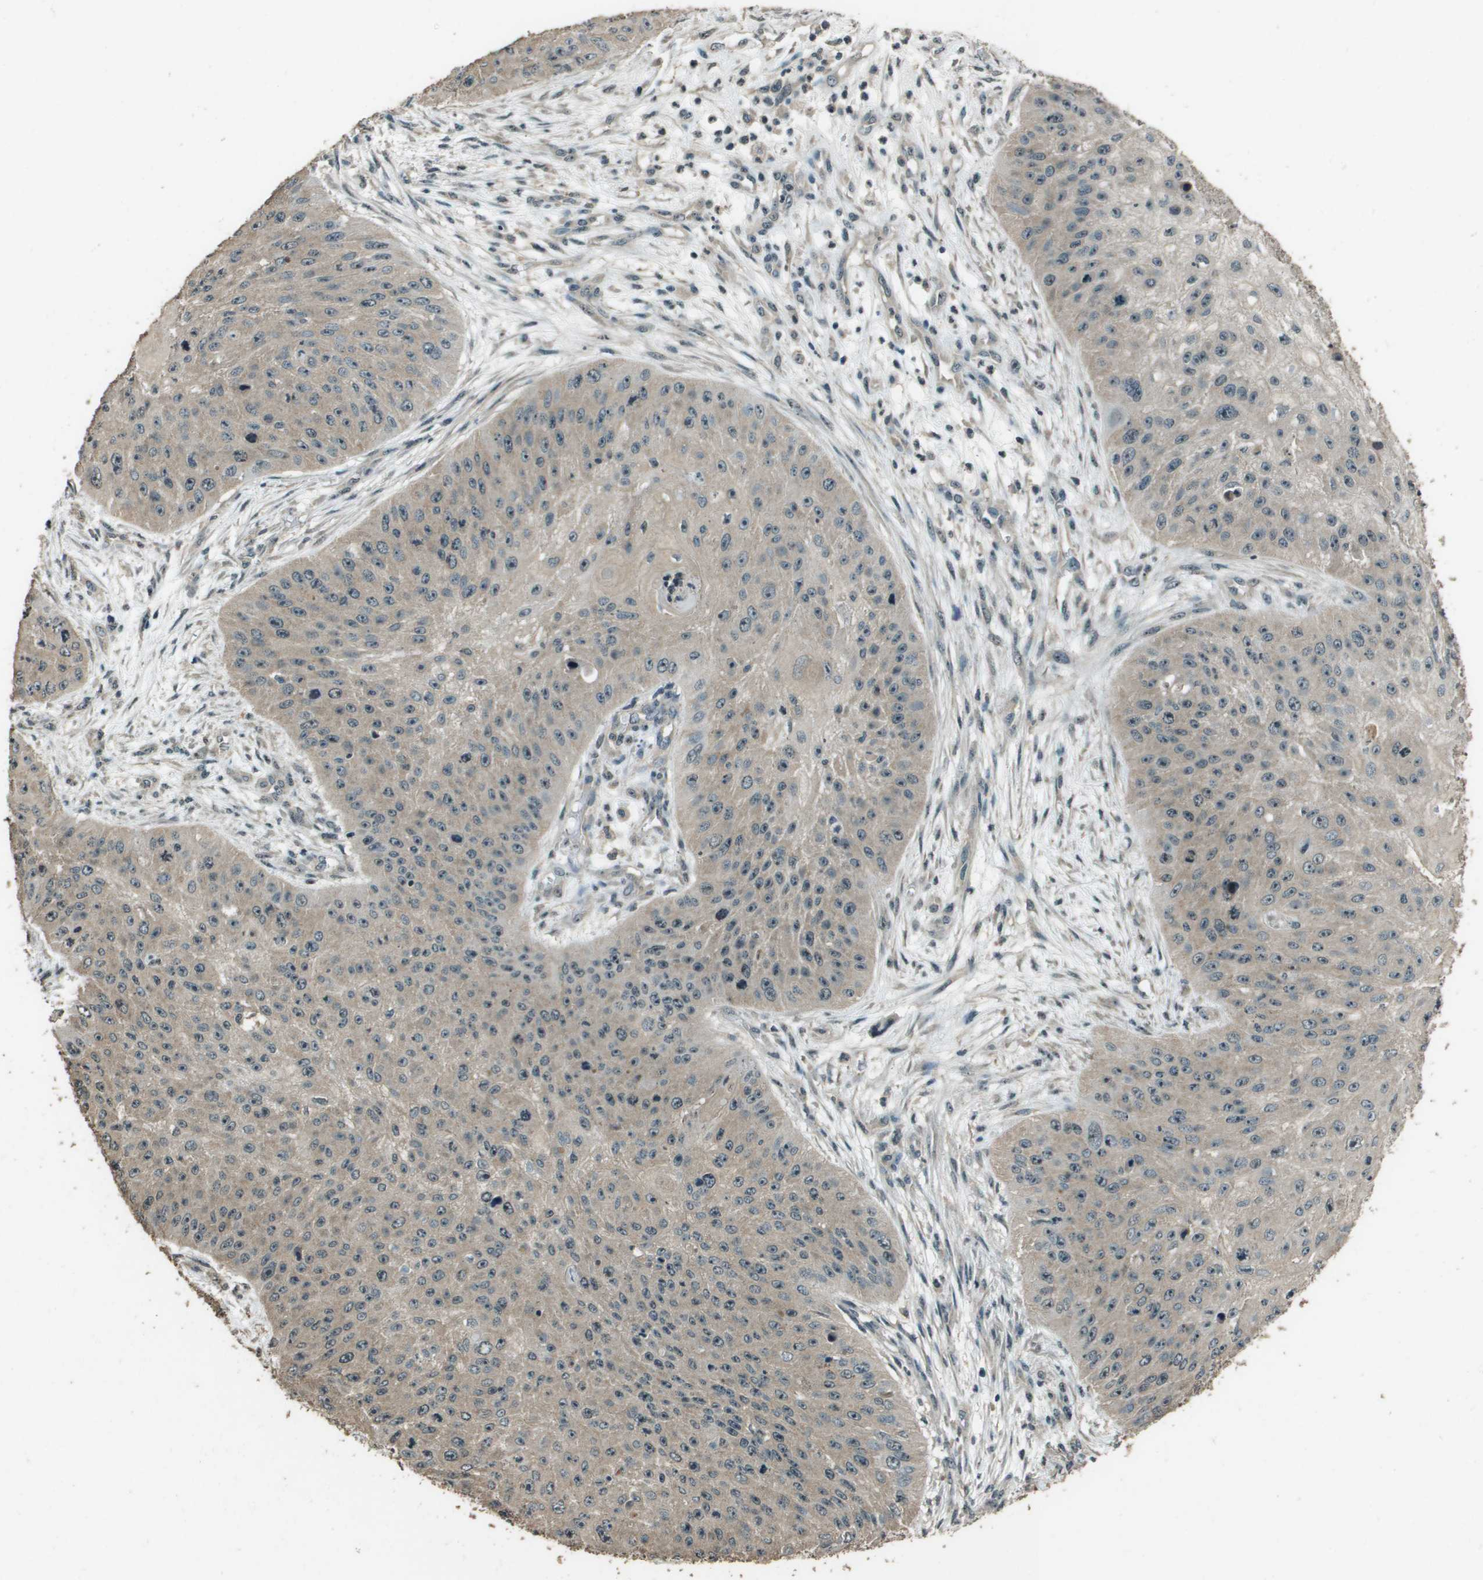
{"staining": {"intensity": "weak", "quantity": ">75%", "location": "cytoplasmic/membranous"}, "tissue": "skin cancer", "cell_type": "Tumor cells", "image_type": "cancer", "snomed": [{"axis": "morphology", "description": "Squamous cell carcinoma, NOS"}, {"axis": "topography", "description": "Skin"}], "caption": "Immunohistochemical staining of skin cancer displays weak cytoplasmic/membranous protein expression in approximately >75% of tumor cells.", "gene": "SDC3", "patient": {"sex": "female", "age": 80}}